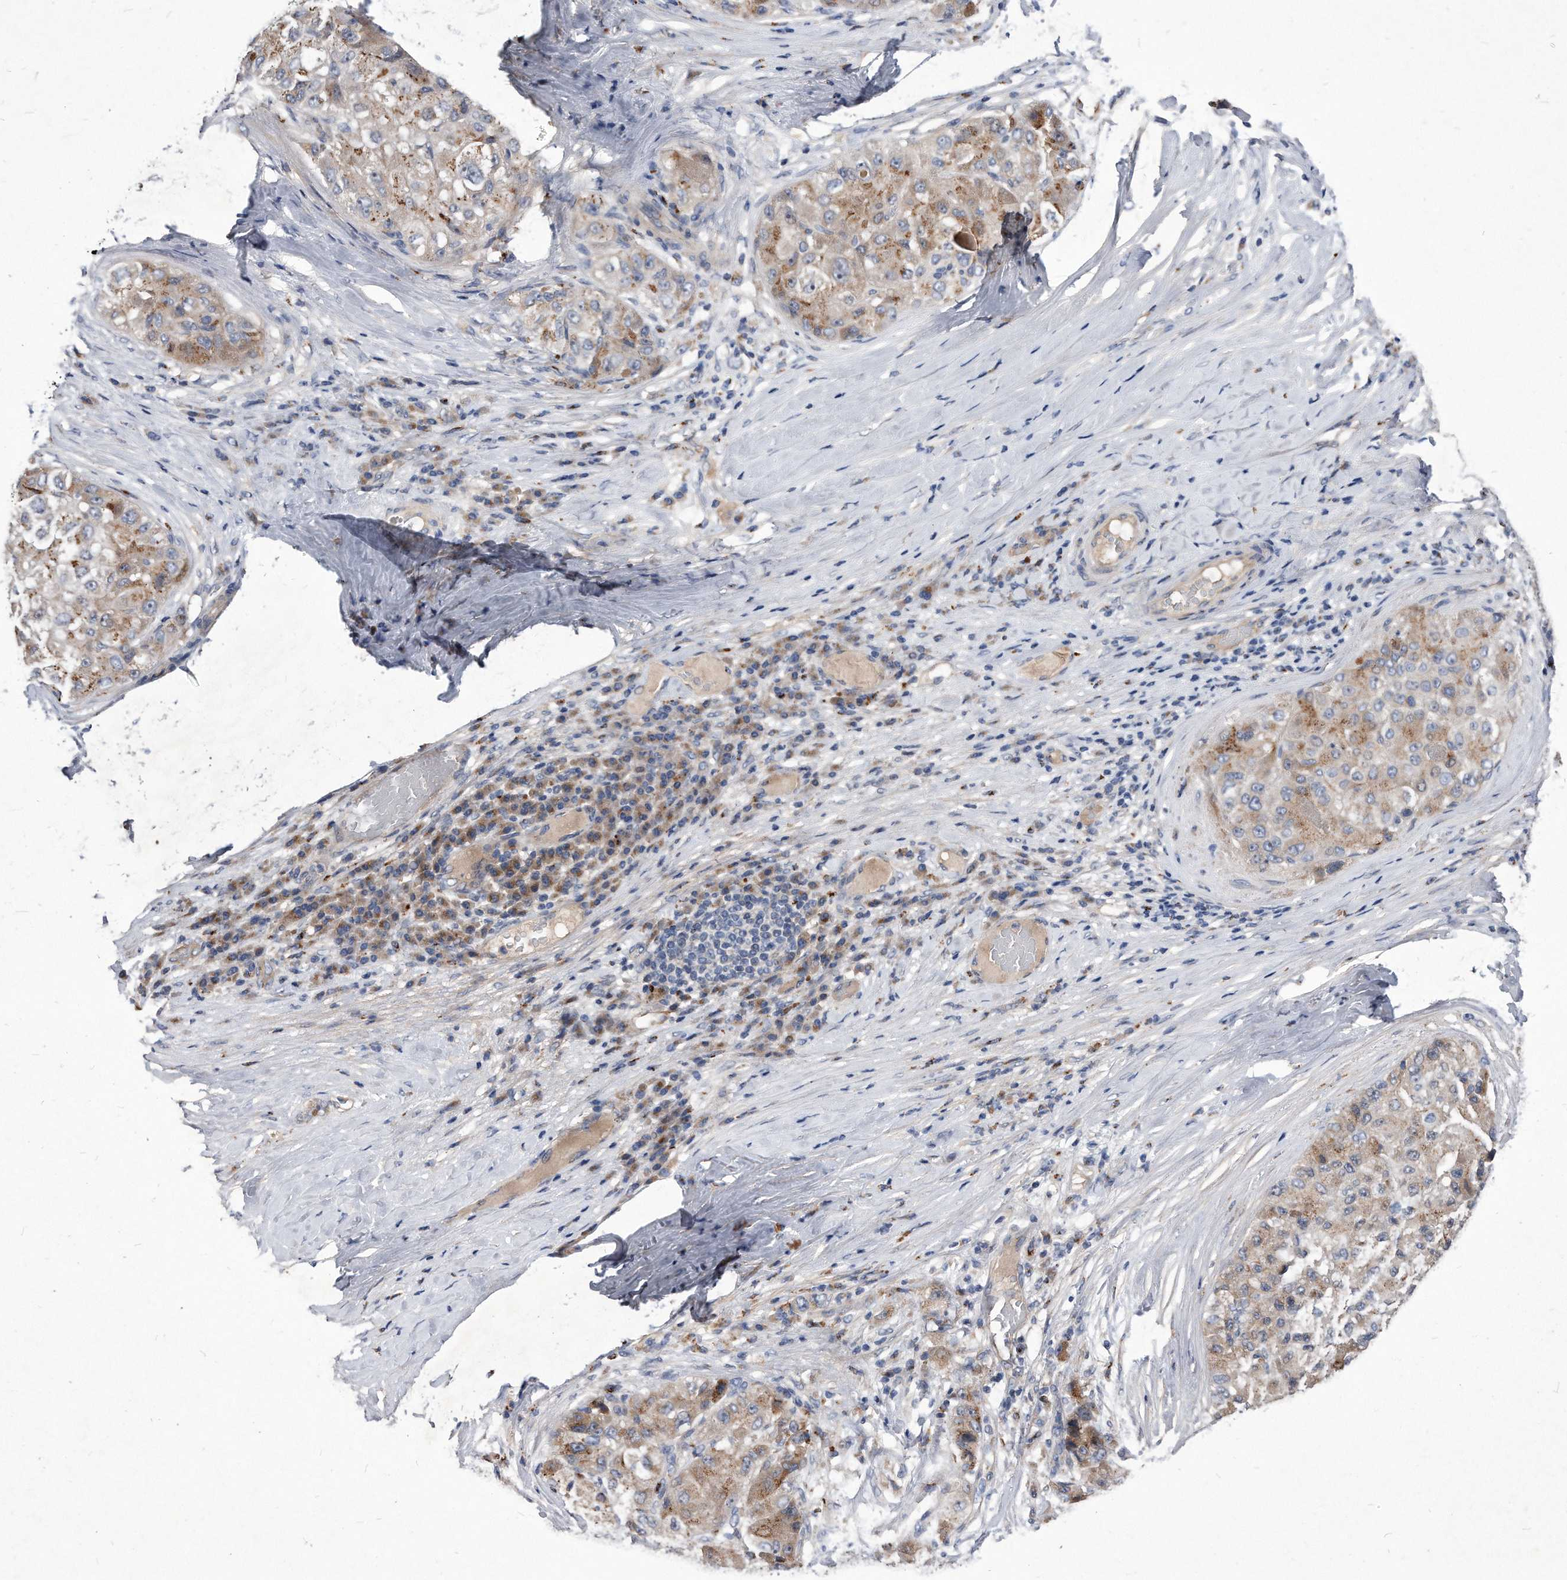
{"staining": {"intensity": "moderate", "quantity": ">75%", "location": "cytoplasmic/membranous"}, "tissue": "liver cancer", "cell_type": "Tumor cells", "image_type": "cancer", "snomed": [{"axis": "morphology", "description": "Carcinoma, Hepatocellular, NOS"}, {"axis": "topography", "description": "Liver"}], "caption": "An IHC photomicrograph of neoplastic tissue is shown. Protein staining in brown highlights moderate cytoplasmic/membranous positivity in hepatocellular carcinoma (liver) within tumor cells. (IHC, brightfield microscopy, high magnification).", "gene": "MGAT4A", "patient": {"sex": "male", "age": 80}}